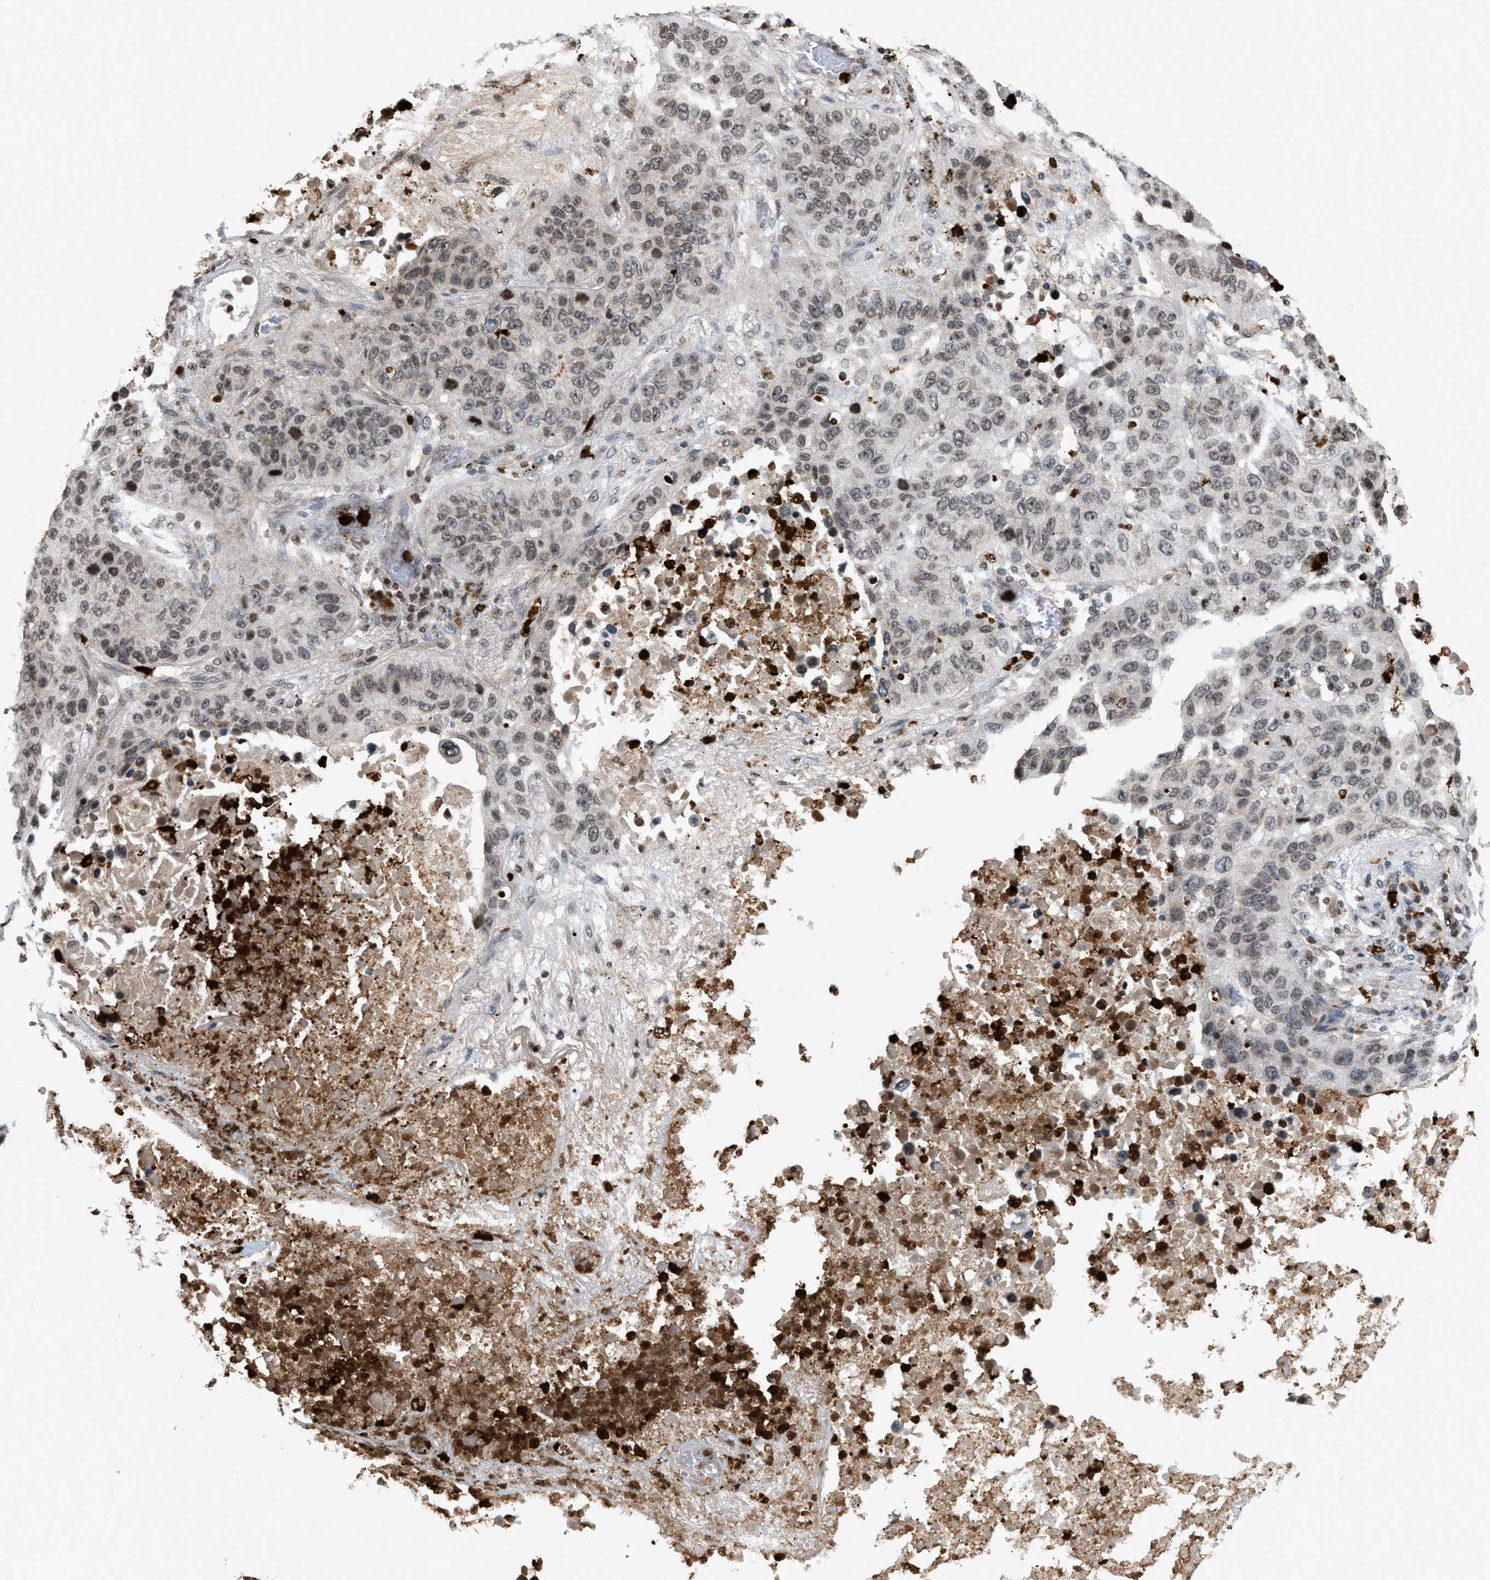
{"staining": {"intensity": "weak", "quantity": ">75%", "location": "cytoplasmic/membranous,nuclear"}, "tissue": "lung cancer", "cell_type": "Tumor cells", "image_type": "cancer", "snomed": [{"axis": "morphology", "description": "Squamous cell carcinoma, NOS"}, {"axis": "topography", "description": "Lung"}], "caption": "Lung squamous cell carcinoma was stained to show a protein in brown. There is low levels of weak cytoplasmic/membranous and nuclear positivity in approximately >75% of tumor cells.", "gene": "PRUNE2", "patient": {"sex": "male", "age": 57}}